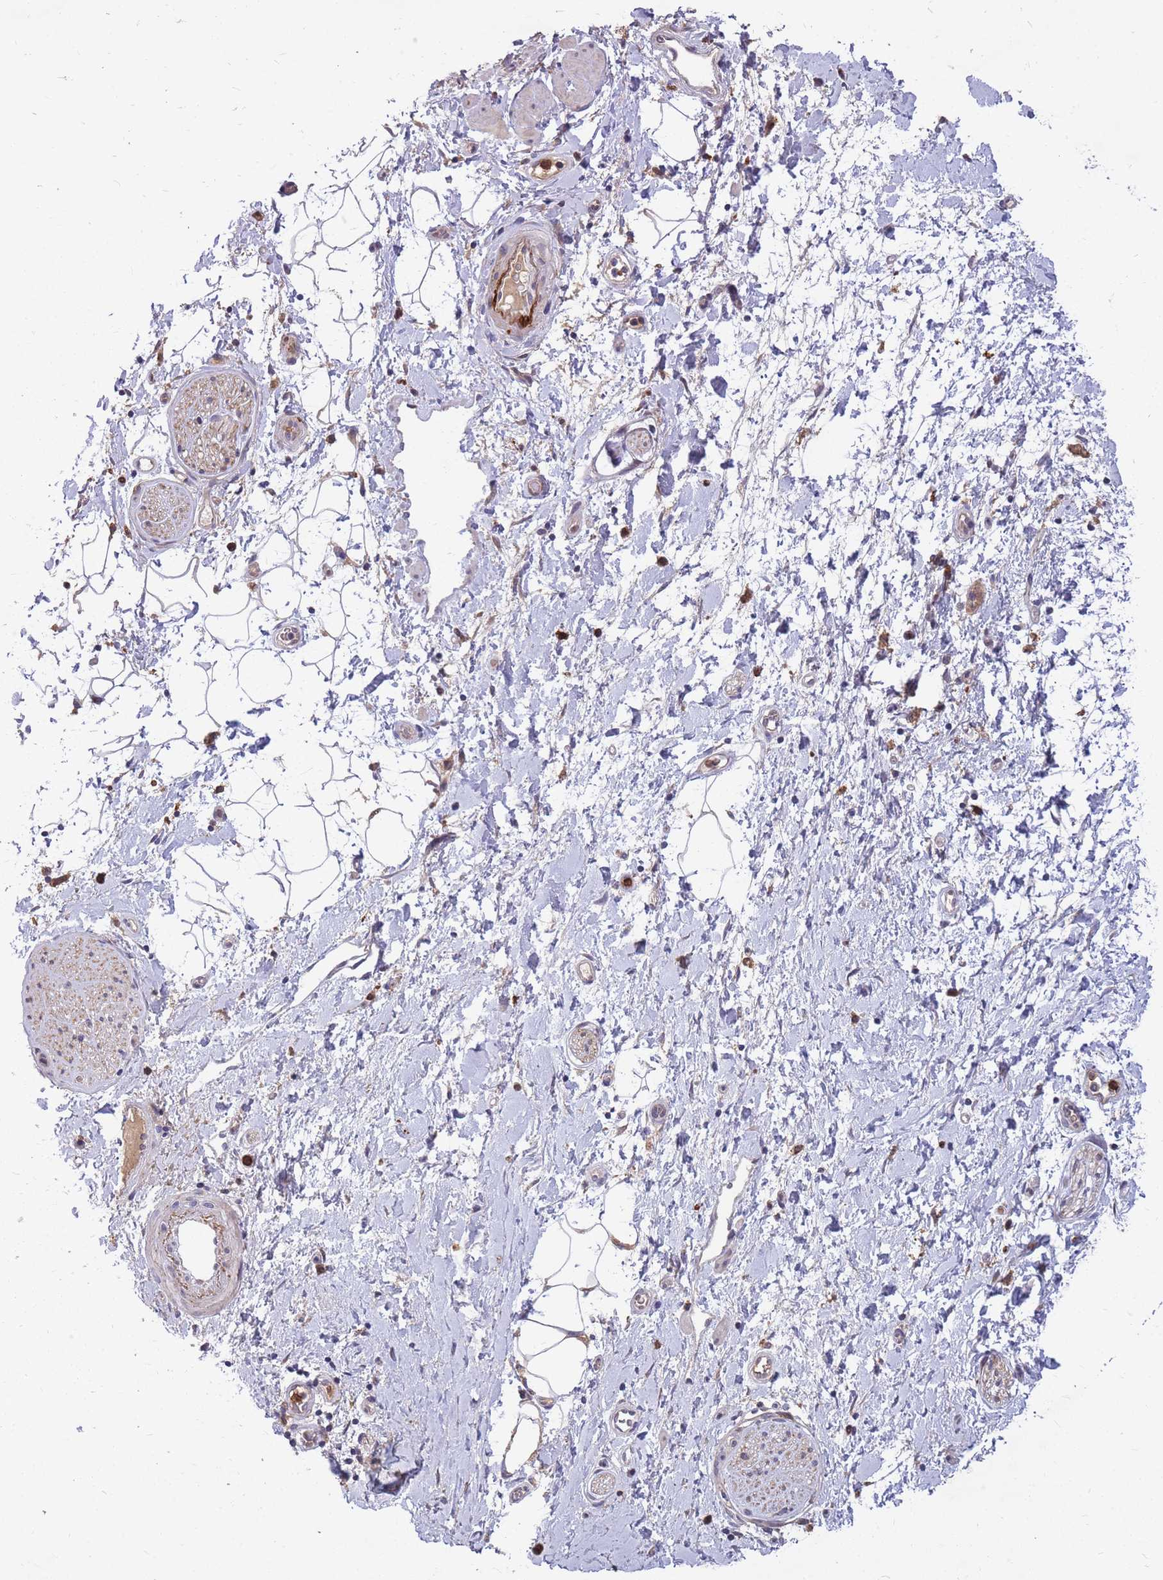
{"staining": {"intensity": "weak", "quantity": ">75%", "location": "cytoplasmic/membranous"}, "tissue": "adipose tissue", "cell_type": "Adipocytes", "image_type": "normal", "snomed": [{"axis": "morphology", "description": "Normal tissue, NOS"}, {"axis": "morphology", "description": "Adenocarcinoma, NOS"}, {"axis": "topography", "description": "Pancreas"}, {"axis": "topography", "description": "Peripheral nerve tissue"}], "caption": "This histopathology image shows IHC staining of normal human adipose tissue, with low weak cytoplasmic/membranous positivity in approximately >75% of adipocytes.", "gene": "IGF2BP2", "patient": {"sex": "female", "age": 77}}